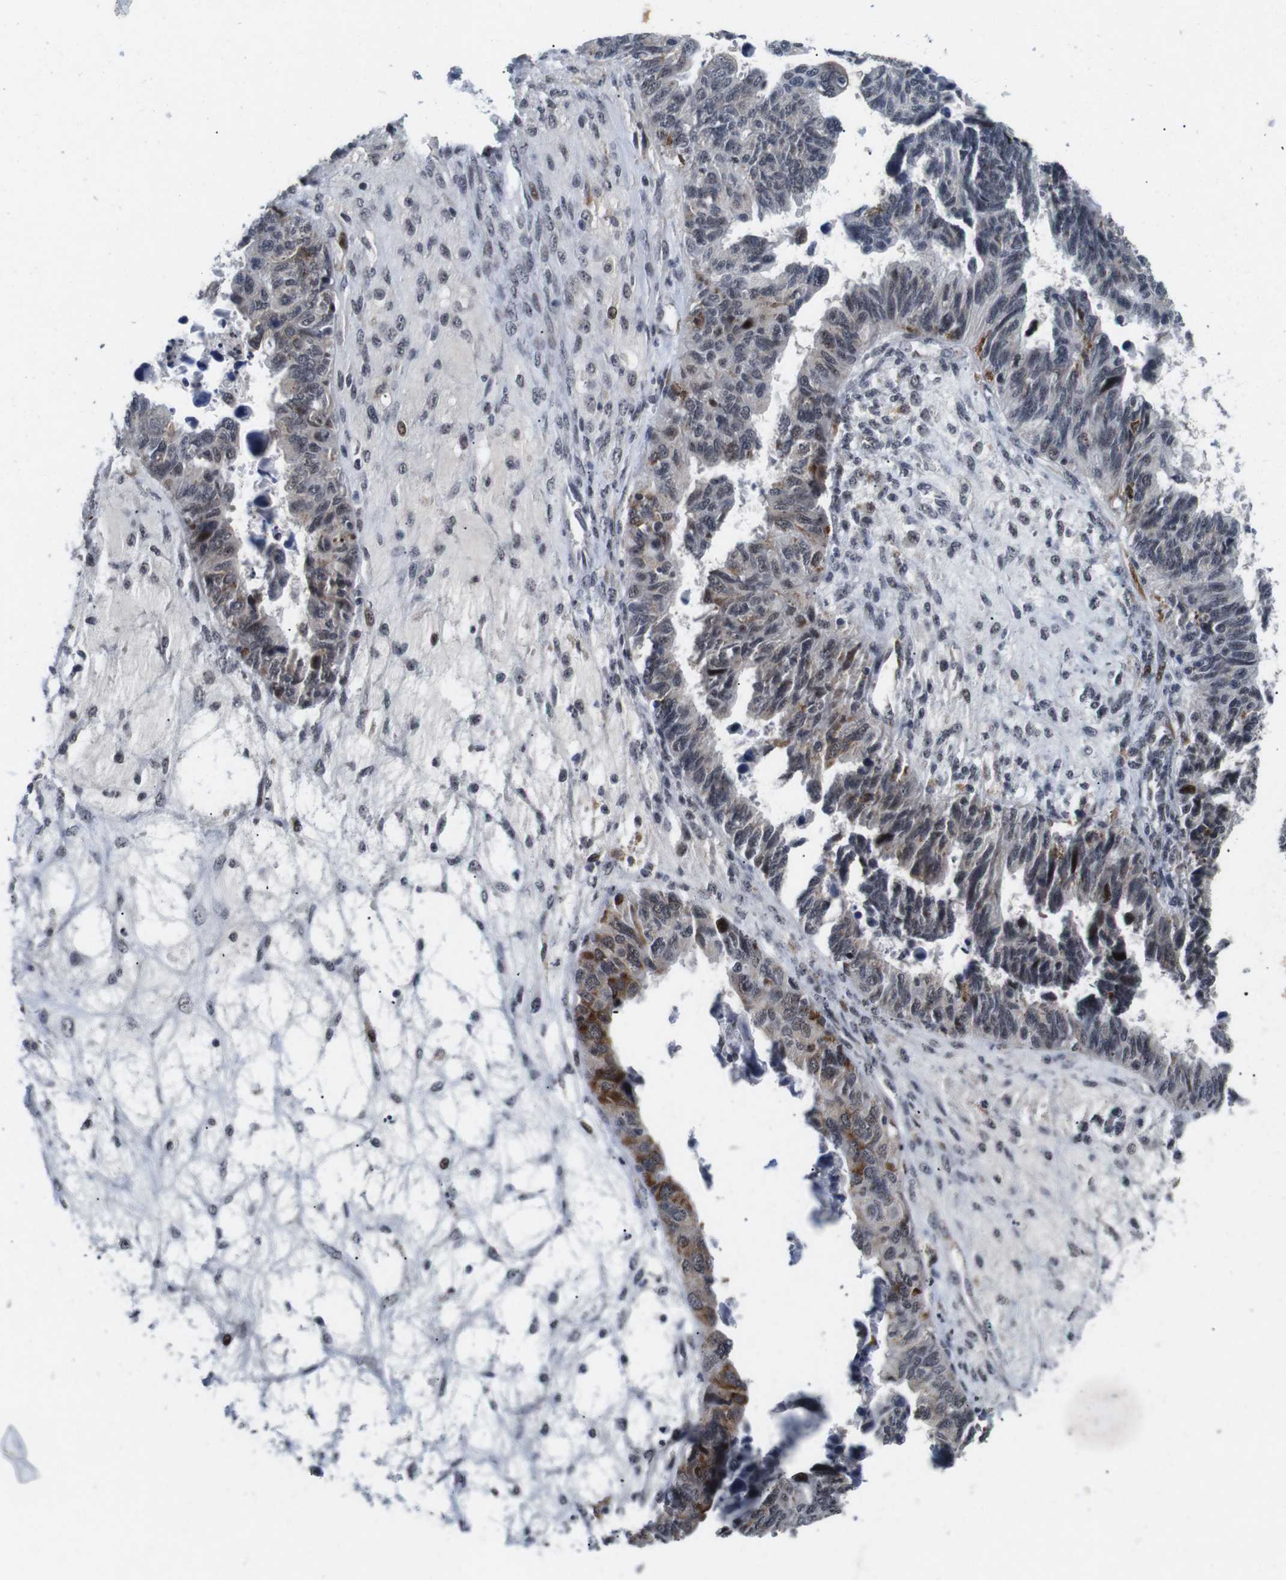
{"staining": {"intensity": "weak", "quantity": "25%-75%", "location": "nuclear"}, "tissue": "ovarian cancer", "cell_type": "Tumor cells", "image_type": "cancer", "snomed": [{"axis": "morphology", "description": "Cystadenocarcinoma, serous, NOS"}, {"axis": "topography", "description": "Ovary"}], "caption": "Weak nuclear staining is identified in about 25%-75% of tumor cells in ovarian serous cystadenocarcinoma. Nuclei are stained in blue.", "gene": "EIF4G1", "patient": {"sex": "female", "age": 79}}